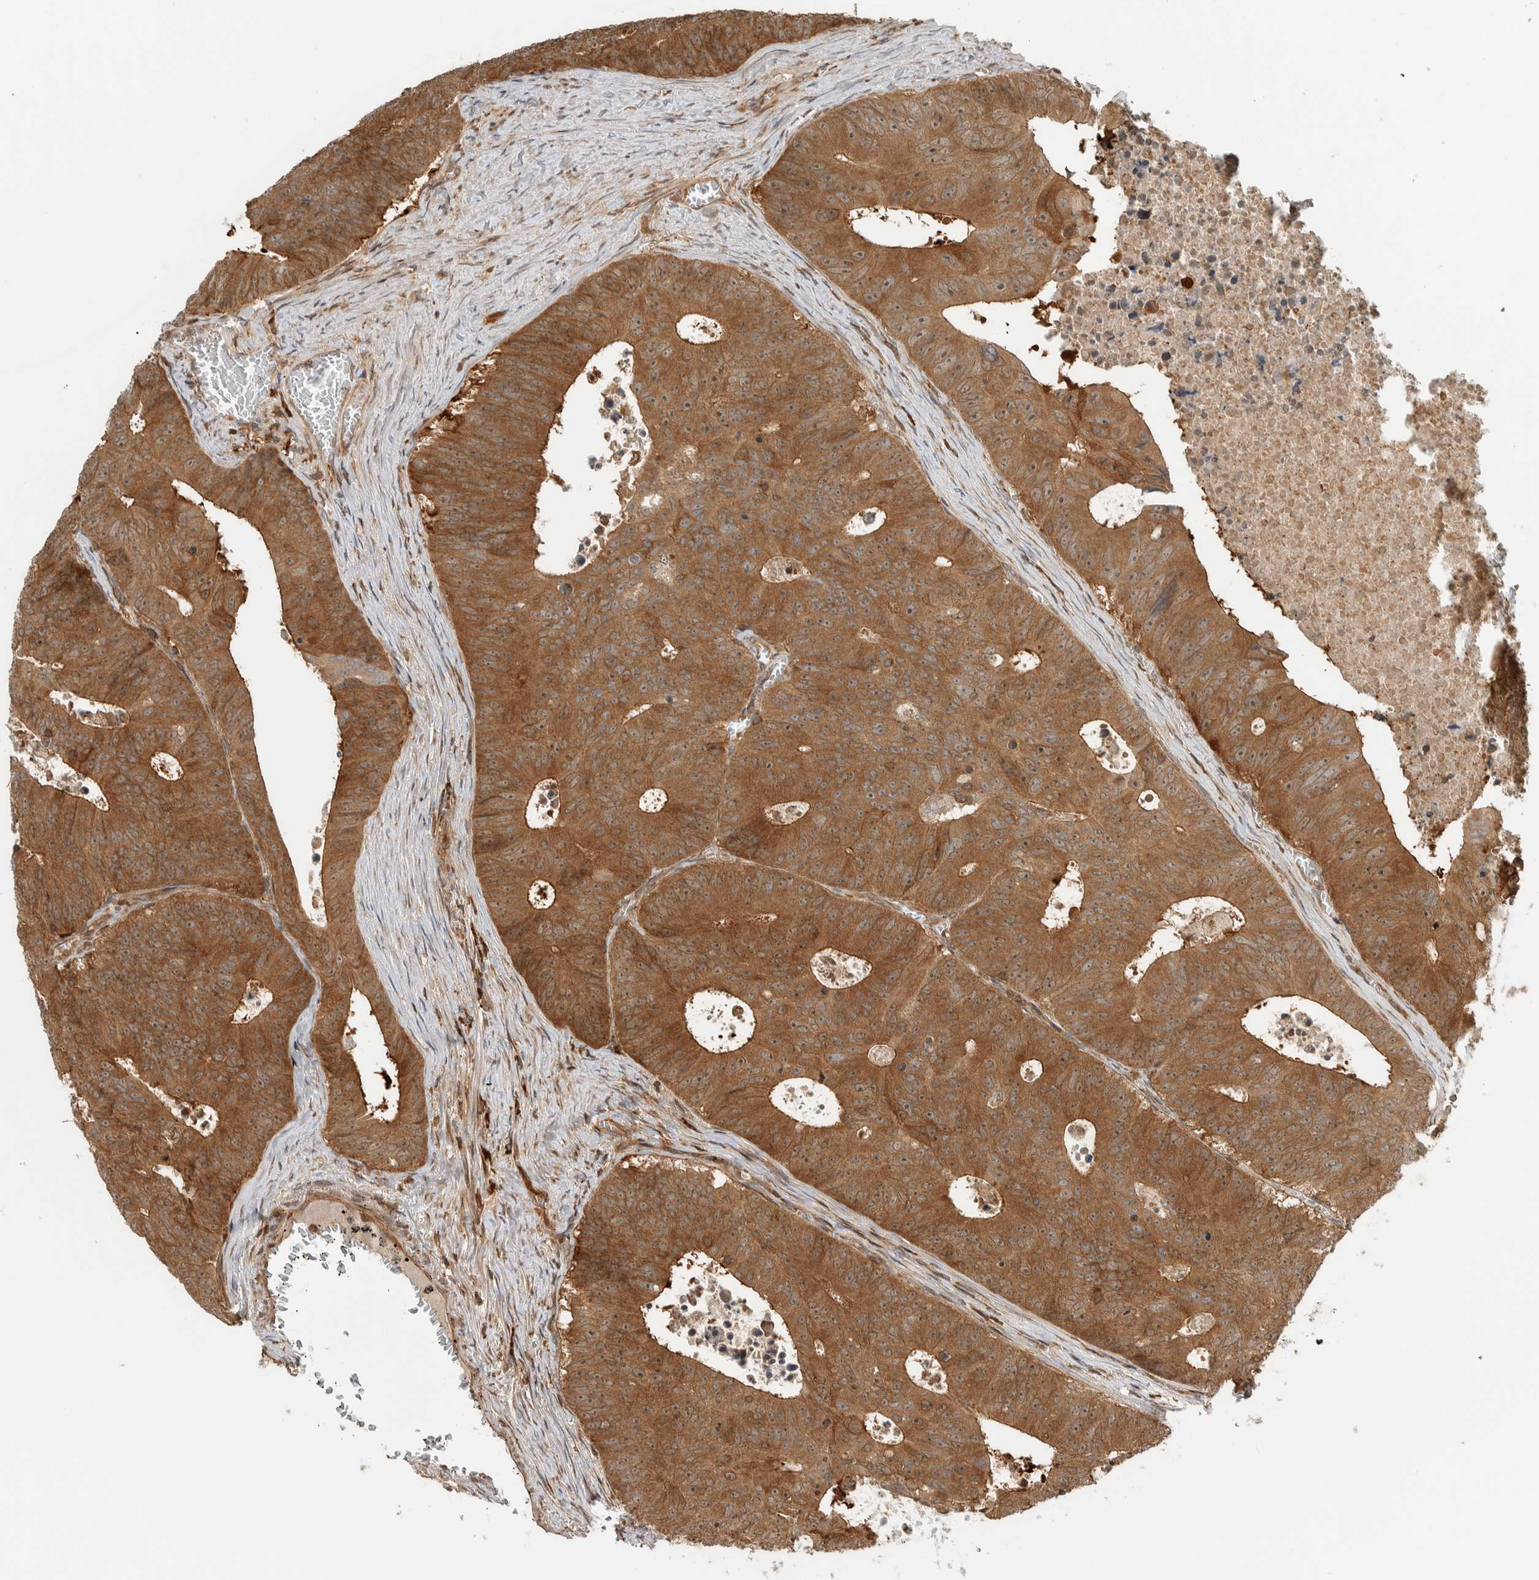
{"staining": {"intensity": "strong", "quantity": ">75%", "location": "cytoplasmic/membranous"}, "tissue": "colorectal cancer", "cell_type": "Tumor cells", "image_type": "cancer", "snomed": [{"axis": "morphology", "description": "Adenocarcinoma, NOS"}, {"axis": "topography", "description": "Colon"}], "caption": "Colorectal cancer stained for a protein (brown) displays strong cytoplasmic/membranous positive expression in about >75% of tumor cells.", "gene": "CNTROB", "patient": {"sex": "male", "age": 87}}